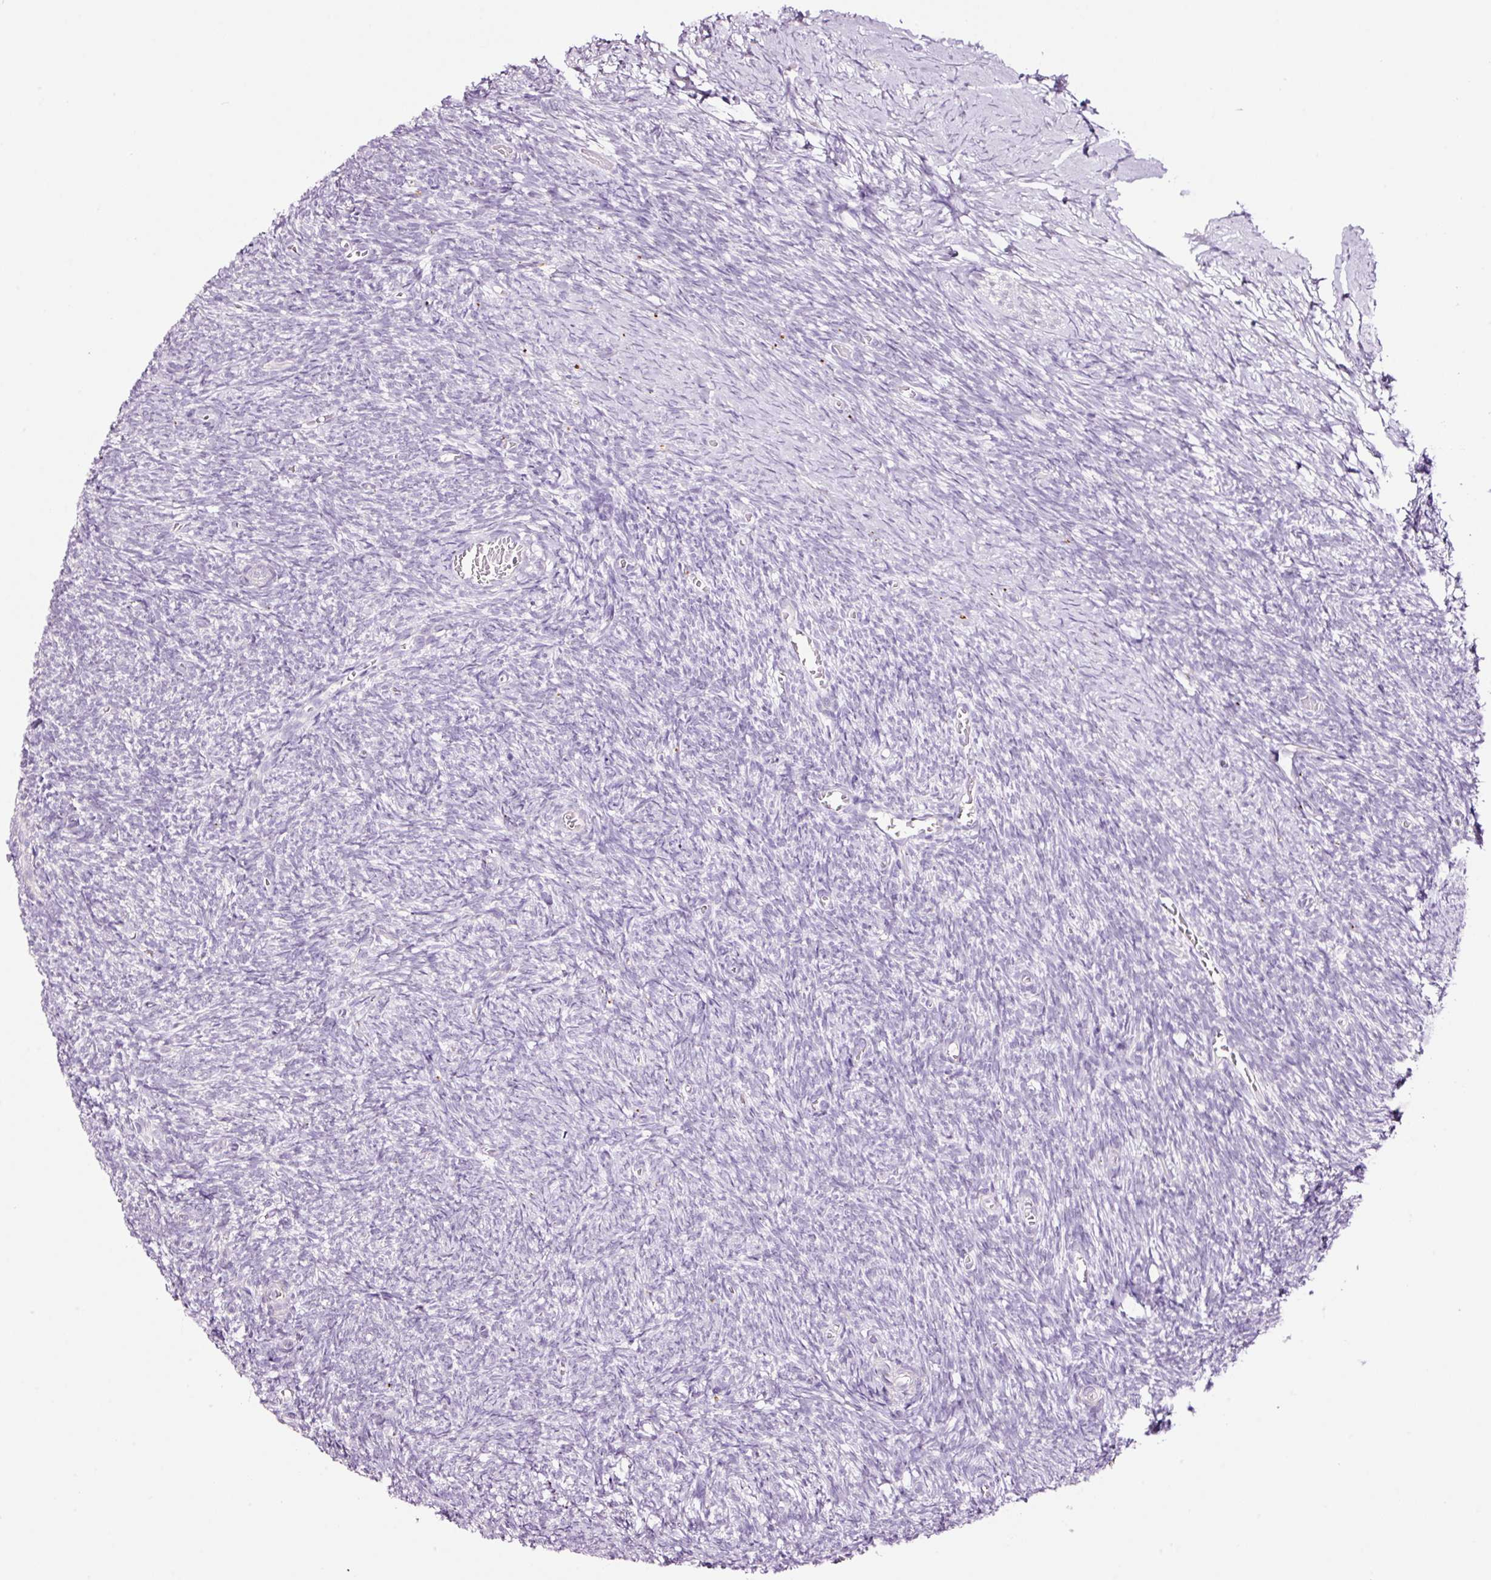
{"staining": {"intensity": "negative", "quantity": "none", "location": "none"}, "tissue": "ovary", "cell_type": "Follicle cells", "image_type": "normal", "snomed": [{"axis": "morphology", "description": "Normal tissue, NOS"}, {"axis": "topography", "description": "Ovary"}], "caption": "IHC histopathology image of normal ovary: ovary stained with DAB (3,3'-diaminobenzidine) shows no significant protein positivity in follicle cells. (Brightfield microscopy of DAB immunohistochemistry (IHC) at high magnification).", "gene": "RTF2", "patient": {"sex": "female", "age": 39}}